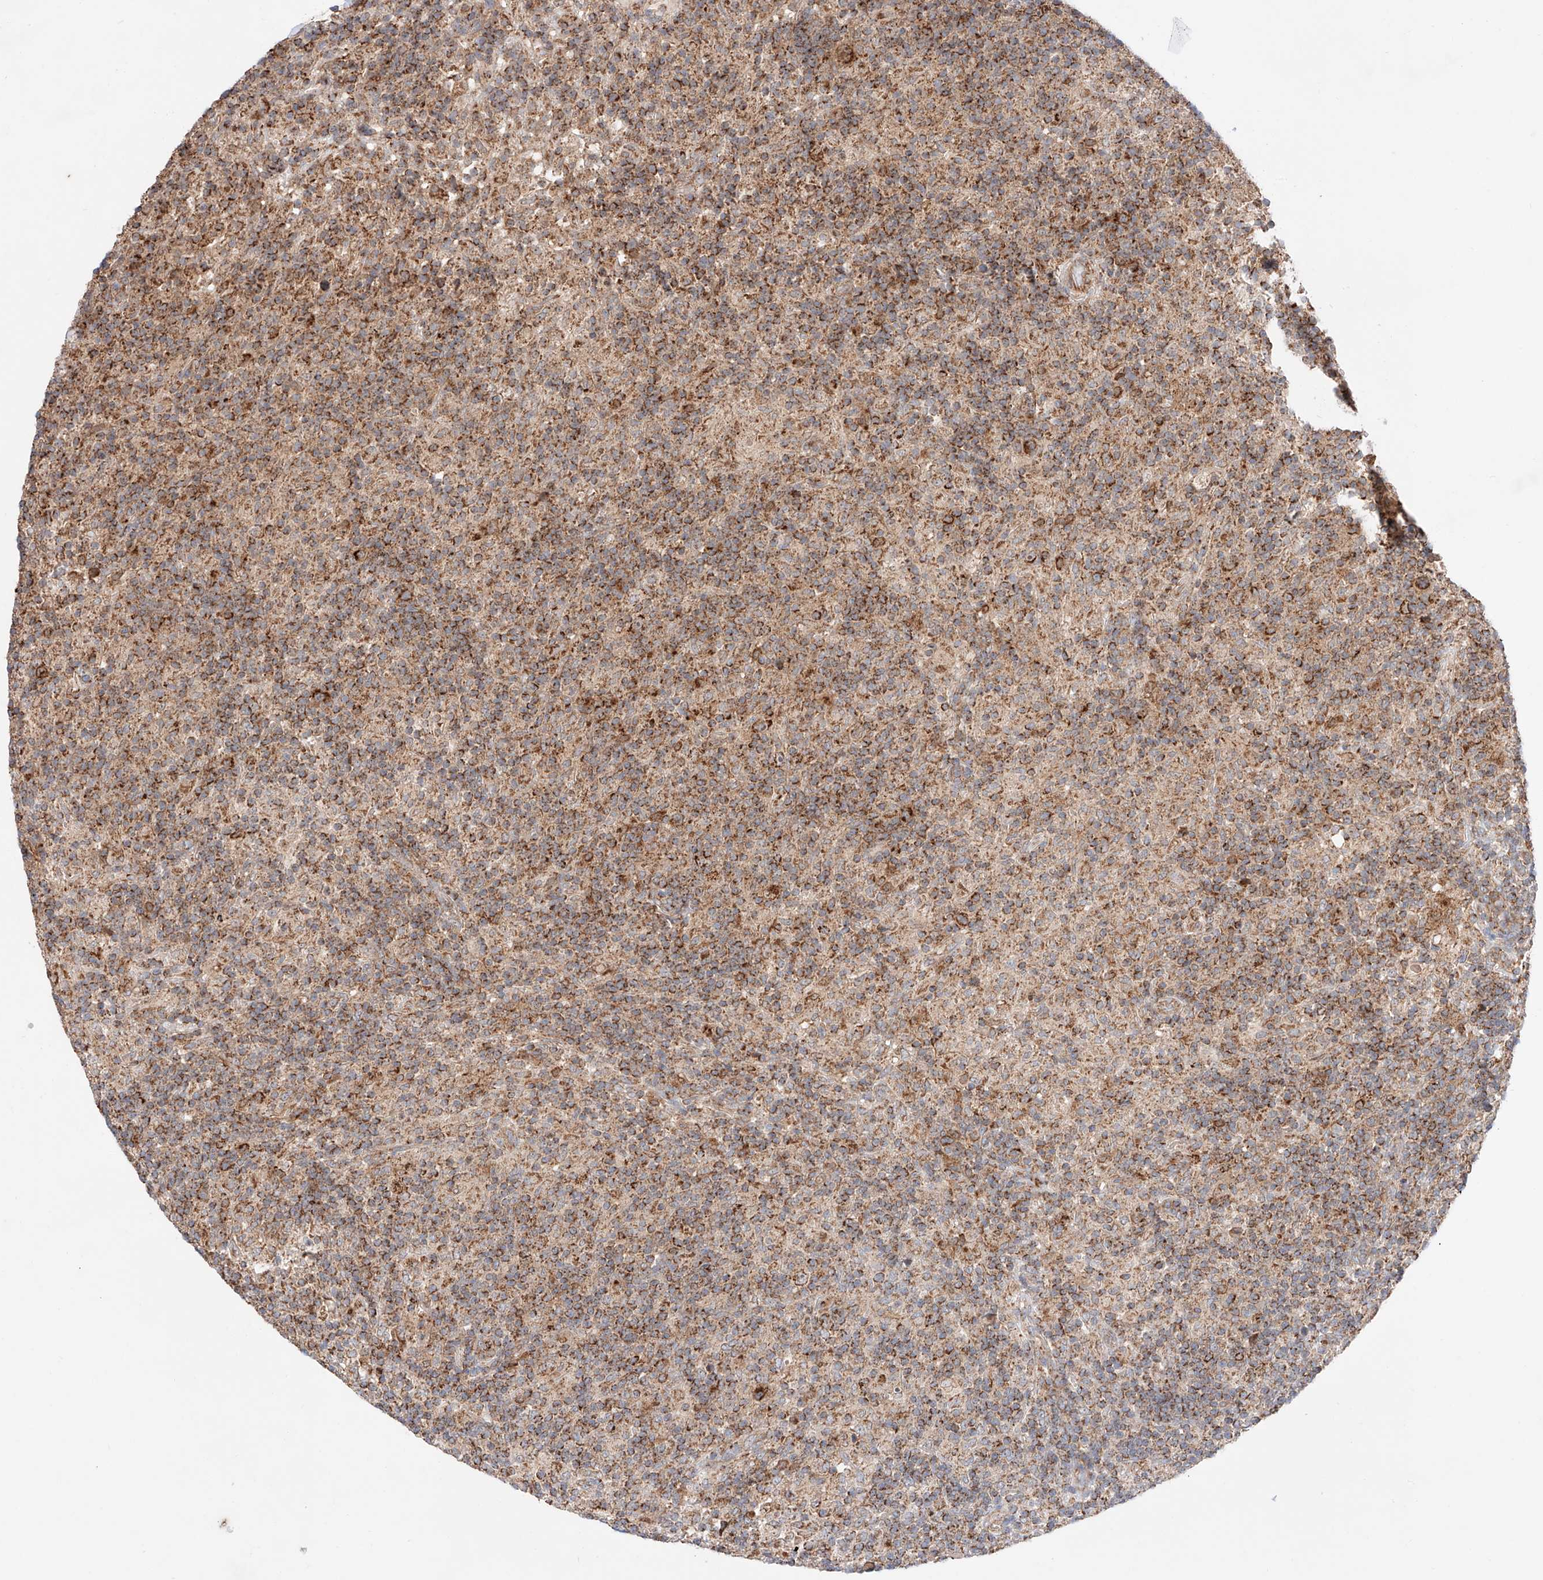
{"staining": {"intensity": "moderate", "quantity": ">75%", "location": "cytoplasmic/membranous"}, "tissue": "lymphoma", "cell_type": "Tumor cells", "image_type": "cancer", "snomed": [{"axis": "morphology", "description": "Hodgkin's disease, NOS"}, {"axis": "topography", "description": "Lymph node"}], "caption": "Tumor cells reveal moderate cytoplasmic/membranous expression in about >75% of cells in Hodgkin's disease.", "gene": "KTI12", "patient": {"sex": "male", "age": 70}}